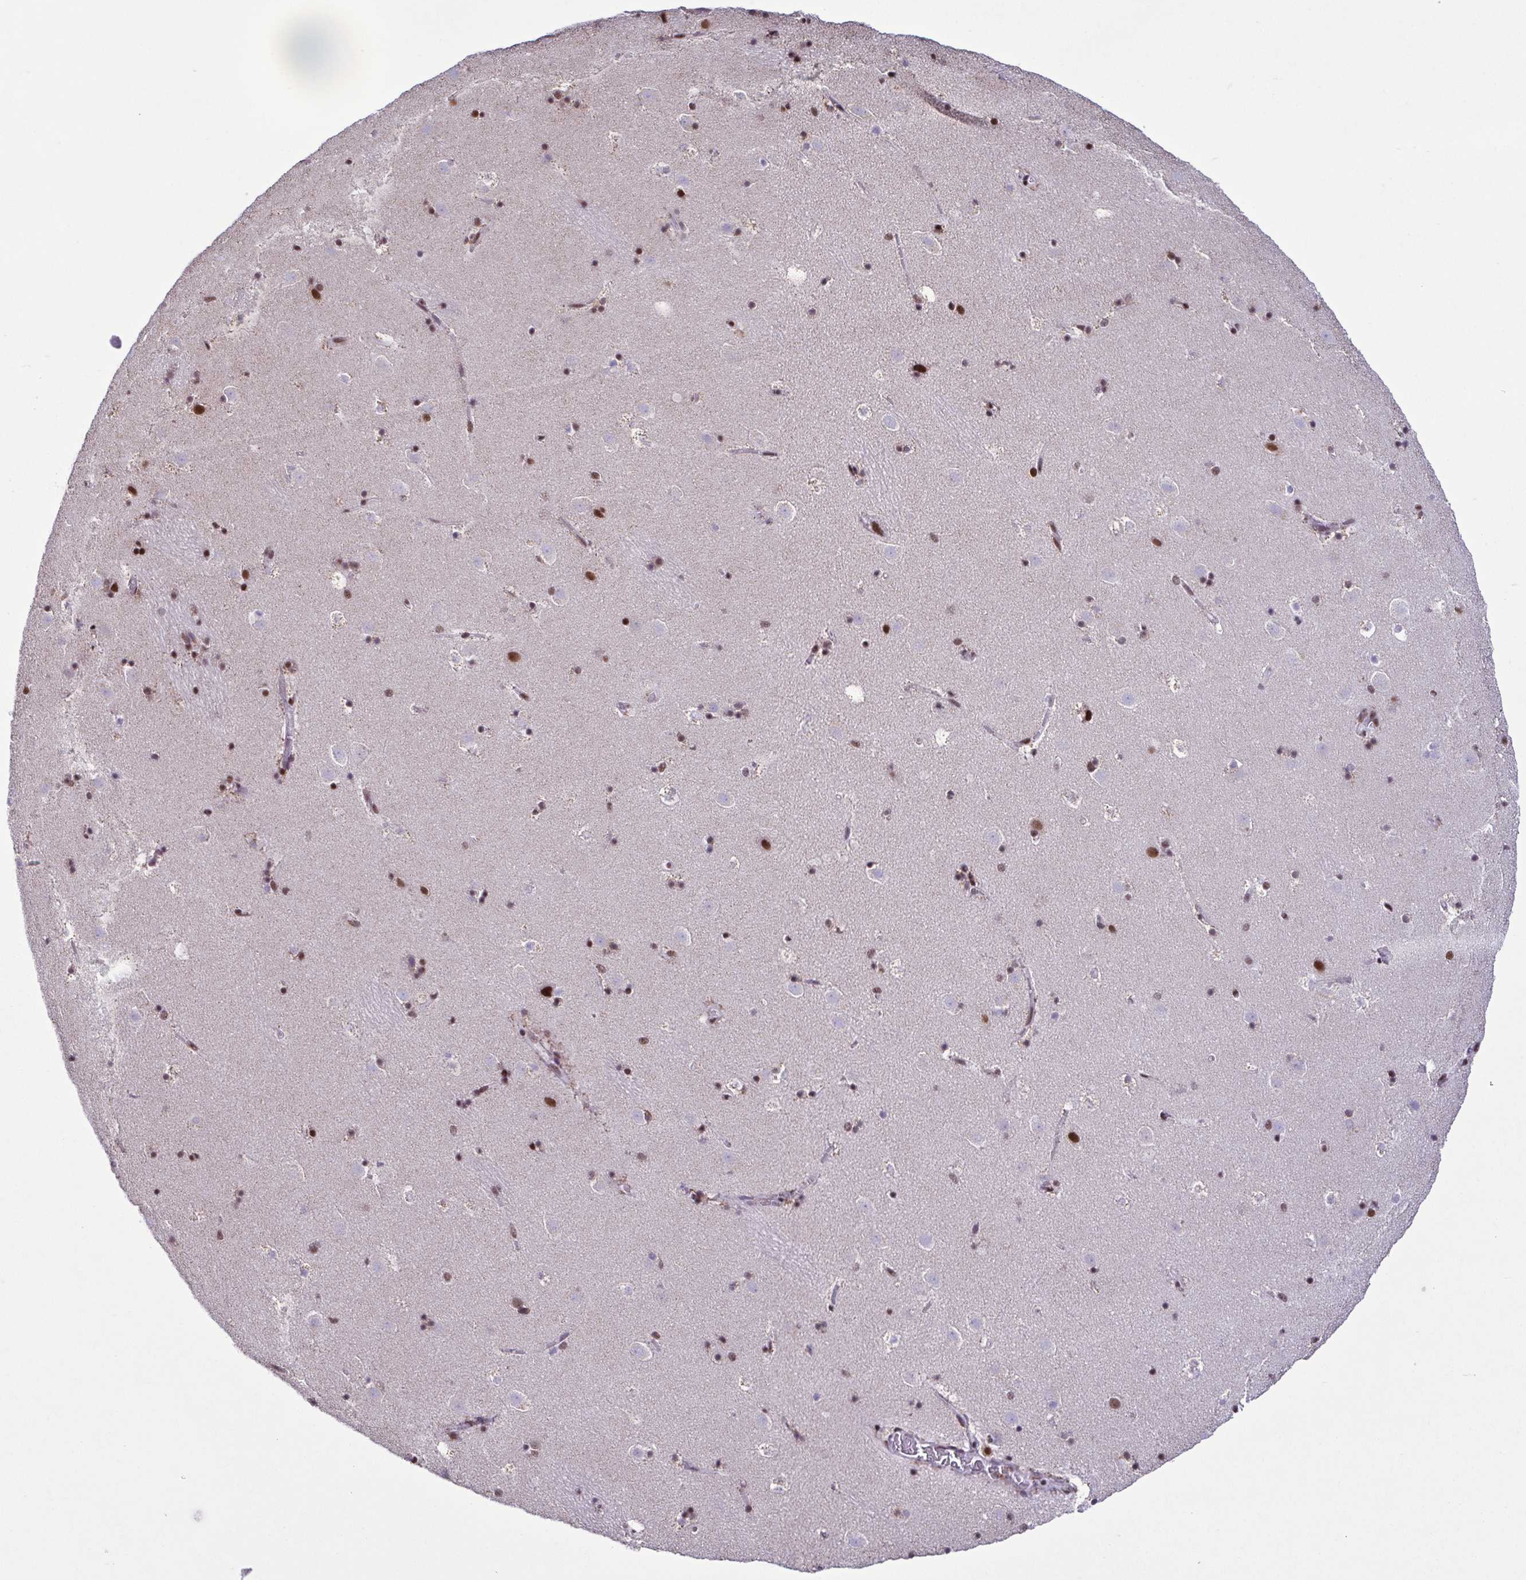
{"staining": {"intensity": "moderate", "quantity": "<25%", "location": "nuclear"}, "tissue": "caudate", "cell_type": "Glial cells", "image_type": "normal", "snomed": [{"axis": "morphology", "description": "Normal tissue, NOS"}, {"axis": "topography", "description": "Lateral ventricle wall"}], "caption": "Glial cells exhibit low levels of moderate nuclear staining in approximately <25% of cells in normal human caudate.", "gene": "TIMM21", "patient": {"sex": "male", "age": 37}}